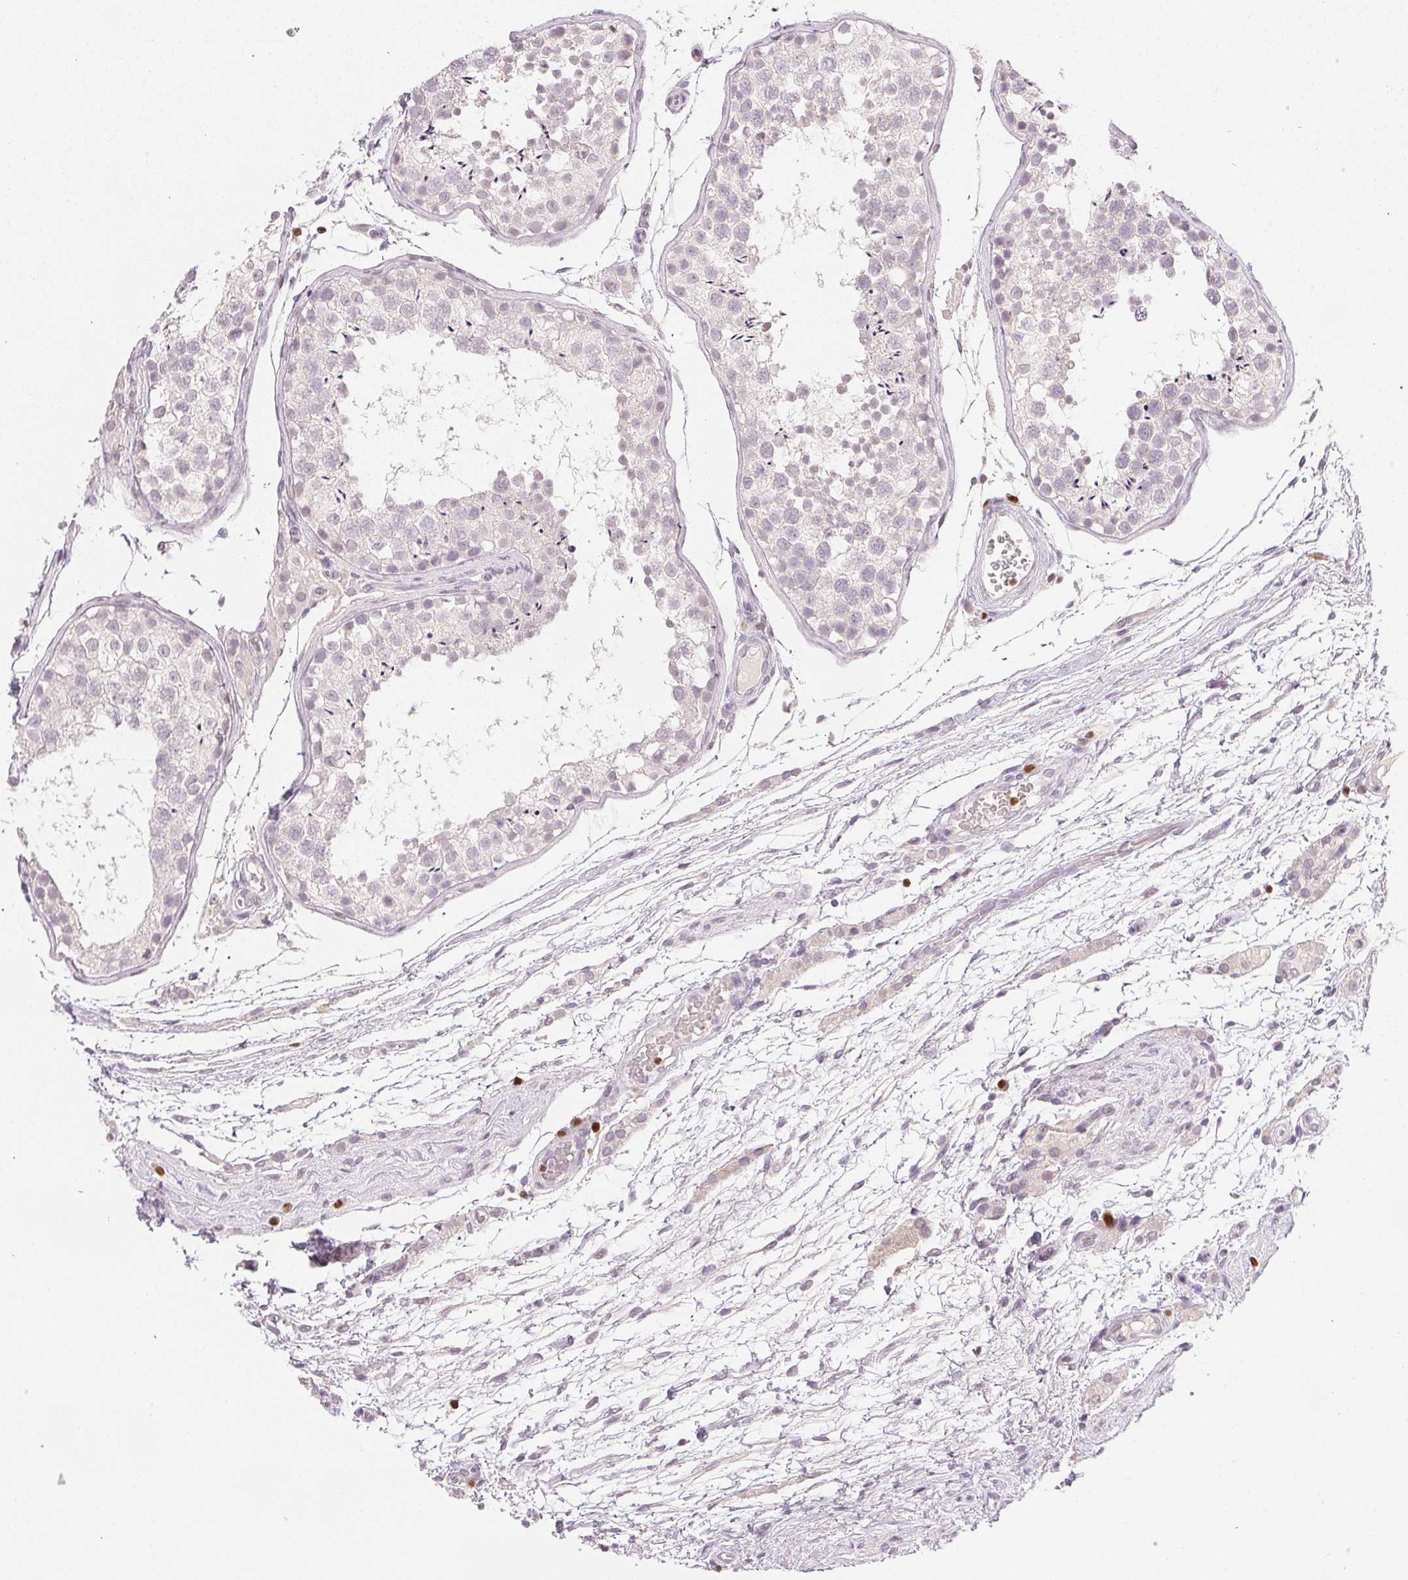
{"staining": {"intensity": "negative", "quantity": "none", "location": "none"}, "tissue": "testis", "cell_type": "Cells in seminiferous ducts", "image_type": "normal", "snomed": [{"axis": "morphology", "description": "Normal tissue, NOS"}, {"axis": "morphology", "description": "Seminoma, NOS"}, {"axis": "topography", "description": "Testis"}], "caption": "IHC image of benign testis: human testis stained with DAB displays no significant protein expression in cells in seminiferous ducts.", "gene": "RUNX2", "patient": {"sex": "male", "age": 29}}